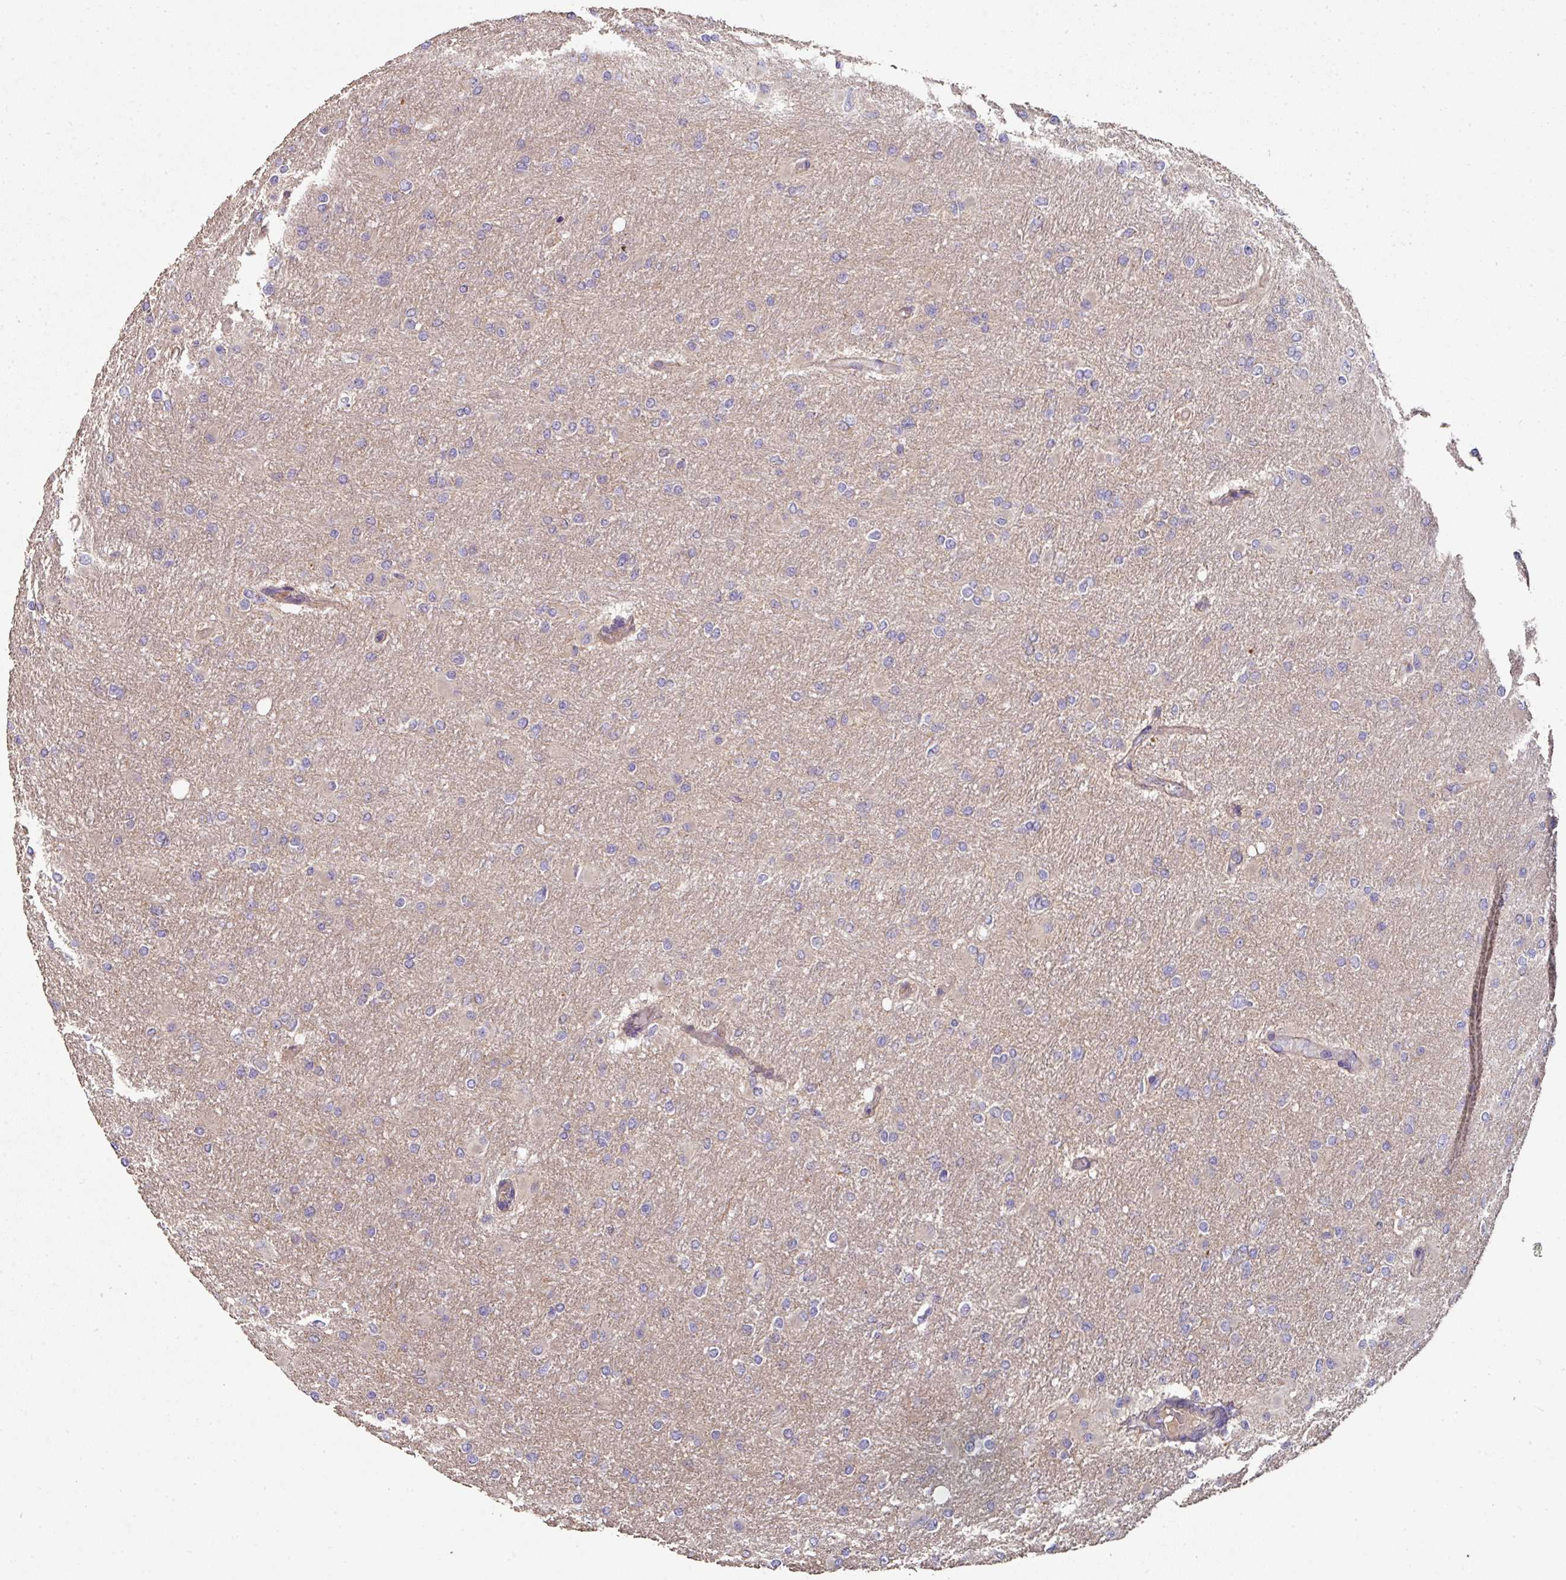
{"staining": {"intensity": "negative", "quantity": "none", "location": "none"}, "tissue": "glioma", "cell_type": "Tumor cells", "image_type": "cancer", "snomed": [{"axis": "morphology", "description": "Glioma, malignant, High grade"}, {"axis": "topography", "description": "Cerebral cortex"}], "caption": "Image shows no protein positivity in tumor cells of high-grade glioma (malignant) tissue.", "gene": "C4orf48", "patient": {"sex": "female", "age": 36}}